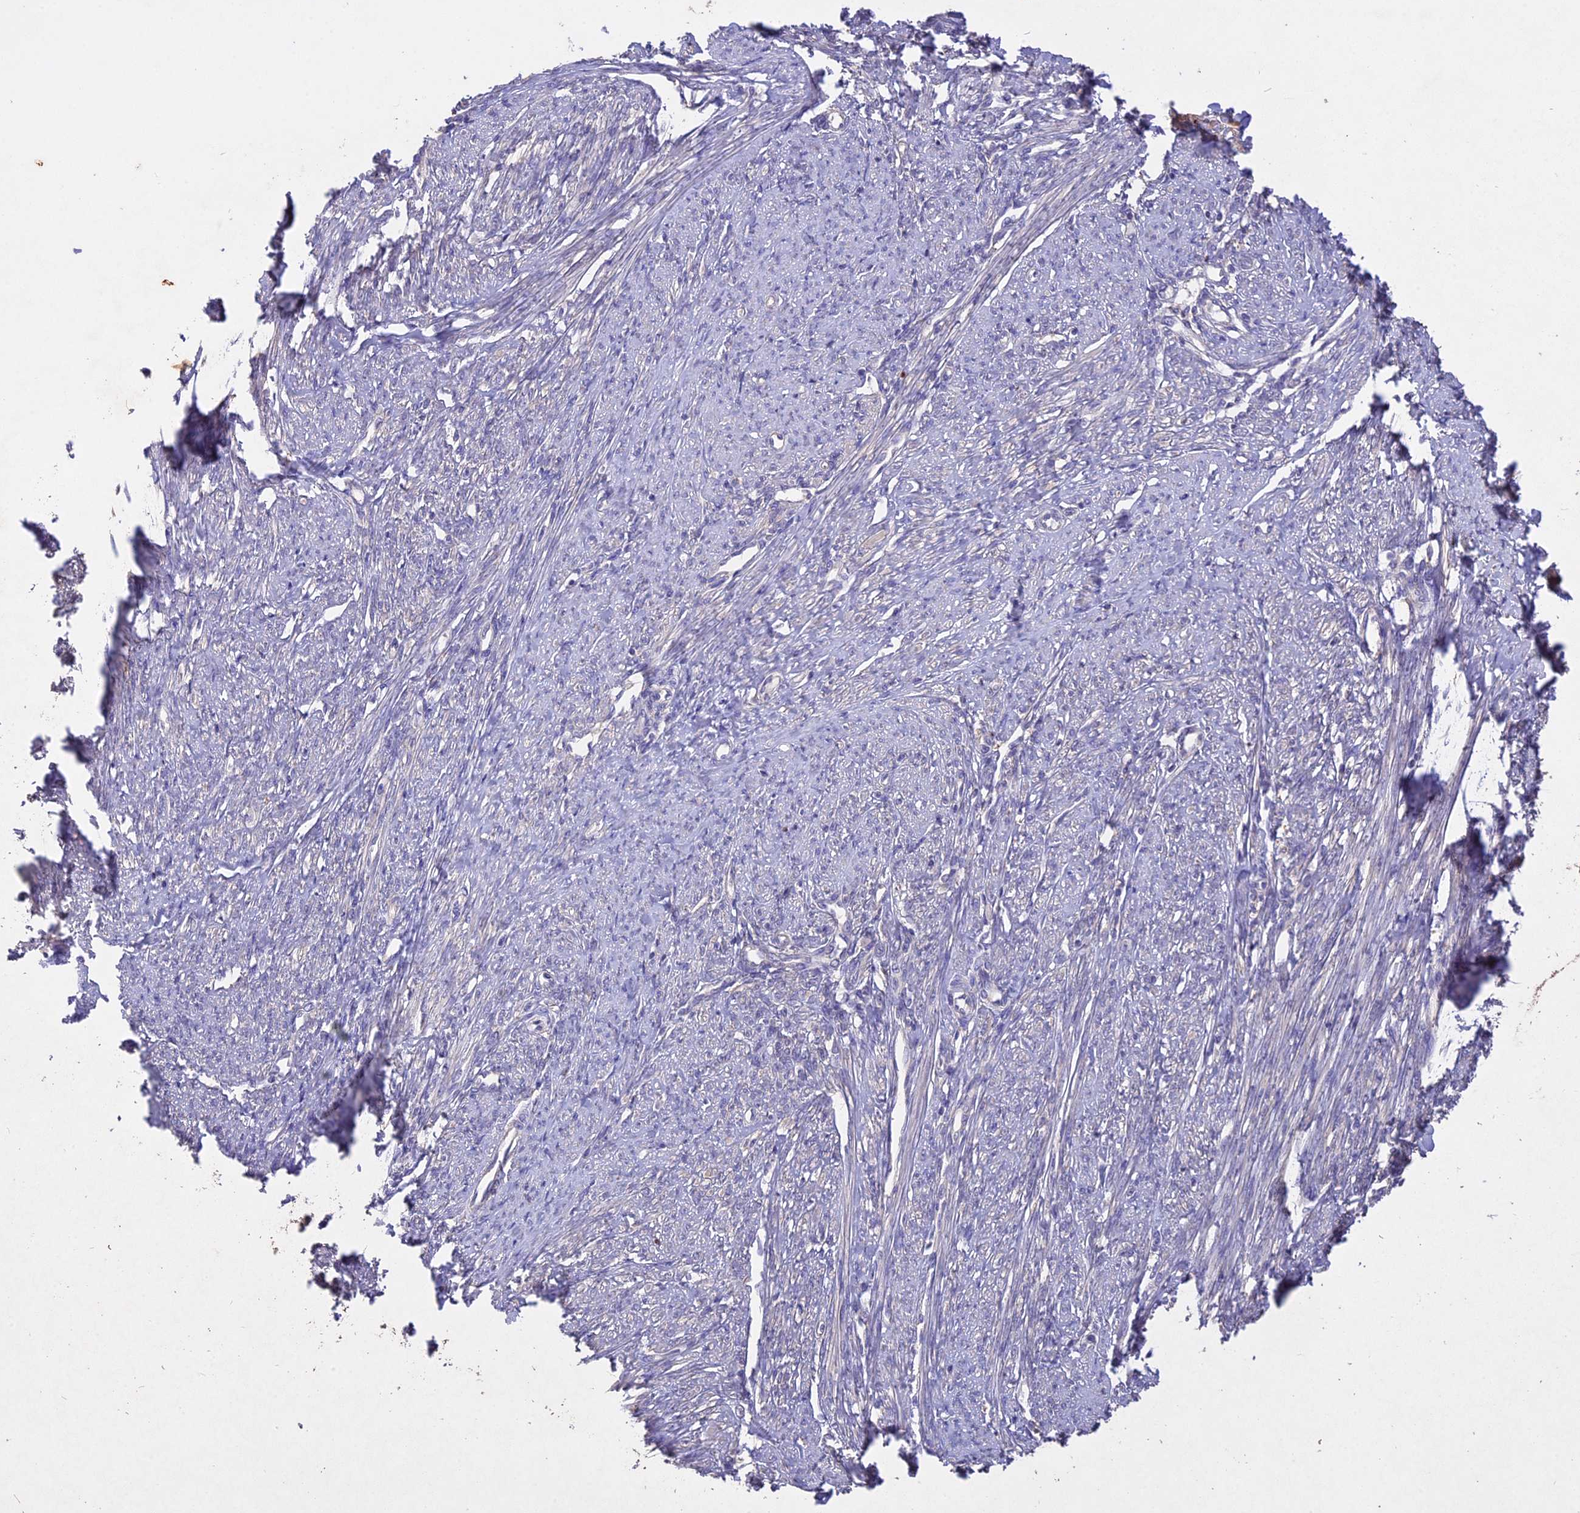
{"staining": {"intensity": "negative", "quantity": "none", "location": "none"}, "tissue": "smooth muscle", "cell_type": "Smooth muscle cells", "image_type": "normal", "snomed": [{"axis": "morphology", "description": "Normal tissue, NOS"}, {"axis": "topography", "description": "Smooth muscle"}, {"axis": "topography", "description": "Uterus"}], "caption": "Immunohistochemical staining of unremarkable human smooth muscle exhibits no significant staining in smooth muscle cells.", "gene": "SLC26A4", "patient": {"sex": "female", "age": 59}}